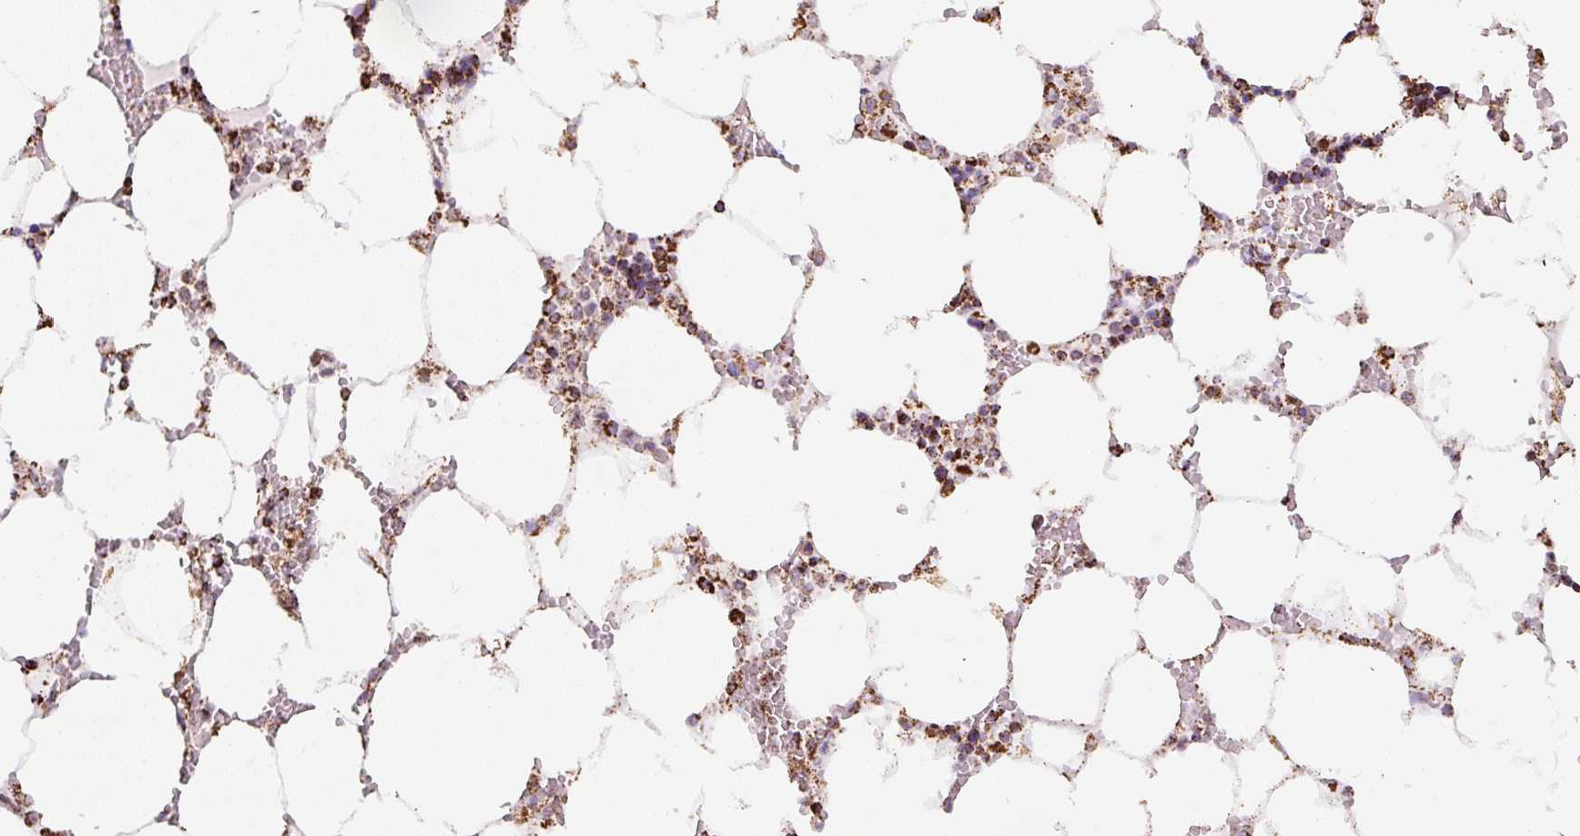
{"staining": {"intensity": "strong", "quantity": ">75%", "location": "cytoplasmic/membranous"}, "tissue": "bone marrow", "cell_type": "Hematopoietic cells", "image_type": "normal", "snomed": [{"axis": "morphology", "description": "Normal tissue, NOS"}, {"axis": "topography", "description": "Bone marrow"}], "caption": "Hematopoietic cells demonstrate high levels of strong cytoplasmic/membranous expression in about >75% of cells in unremarkable human bone marrow. The protein is shown in brown color, while the nuclei are stained blue.", "gene": "ATP5F1A", "patient": {"sex": "male", "age": 64}}